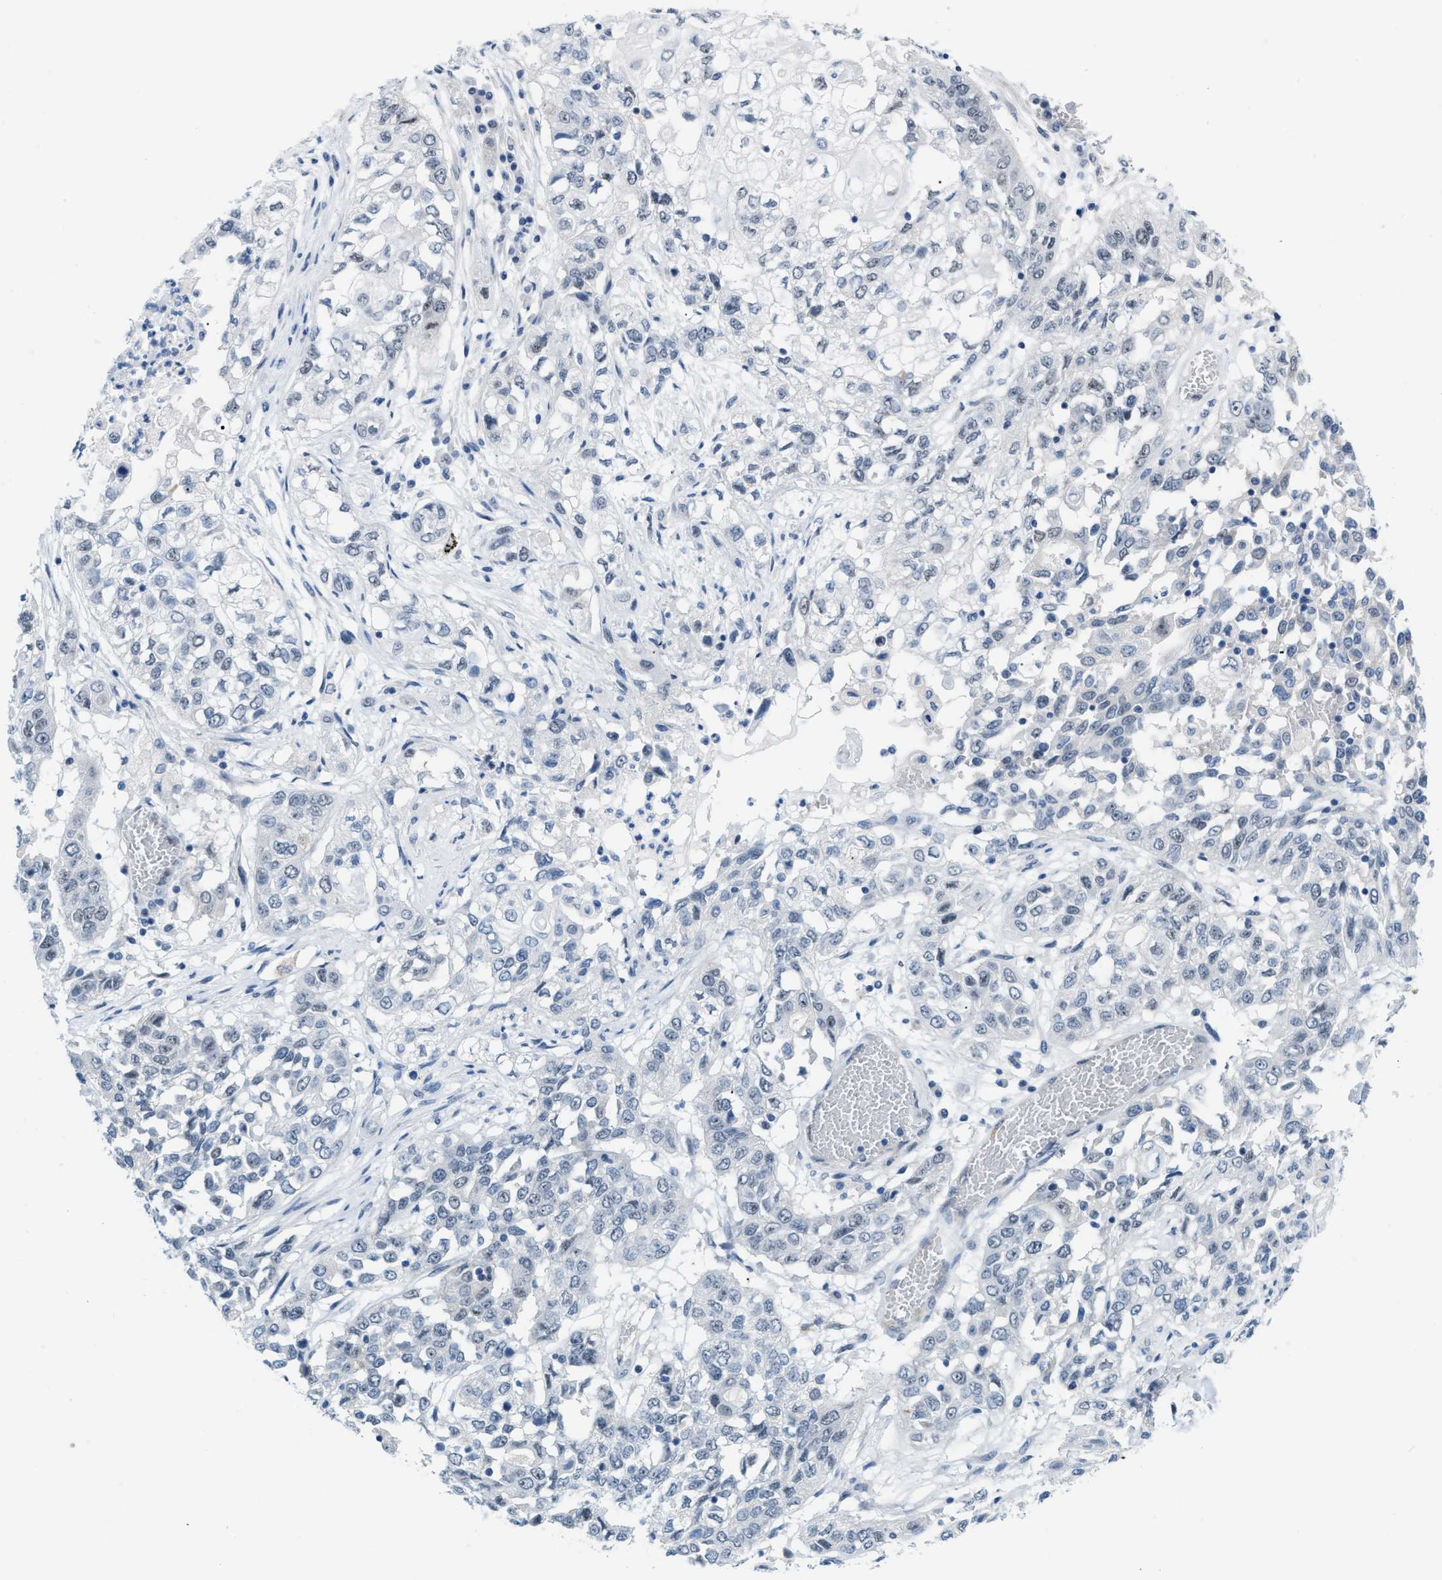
{"staining": {"intensity": "negative", "quantity": "none", "location": "none"}, "tissue": "lung cancer", "cell_type": "Tumor cells", "image_type": "cancer", "snomed": [{"axis": "morphology", "description": "Squamous cell carcinoma, NOS"}, {"axis": "topography", "description": "Lung"}], "caption": "Immunohistochemistry histopathology image of neoplastic tissue: human lung cancer stained with DAB (3,3'-diaminobenzidine) displays no significant protein positivity in tumor cells.", "gene": "PHRF1", "patient": {"sex": "male", "age": 71}}